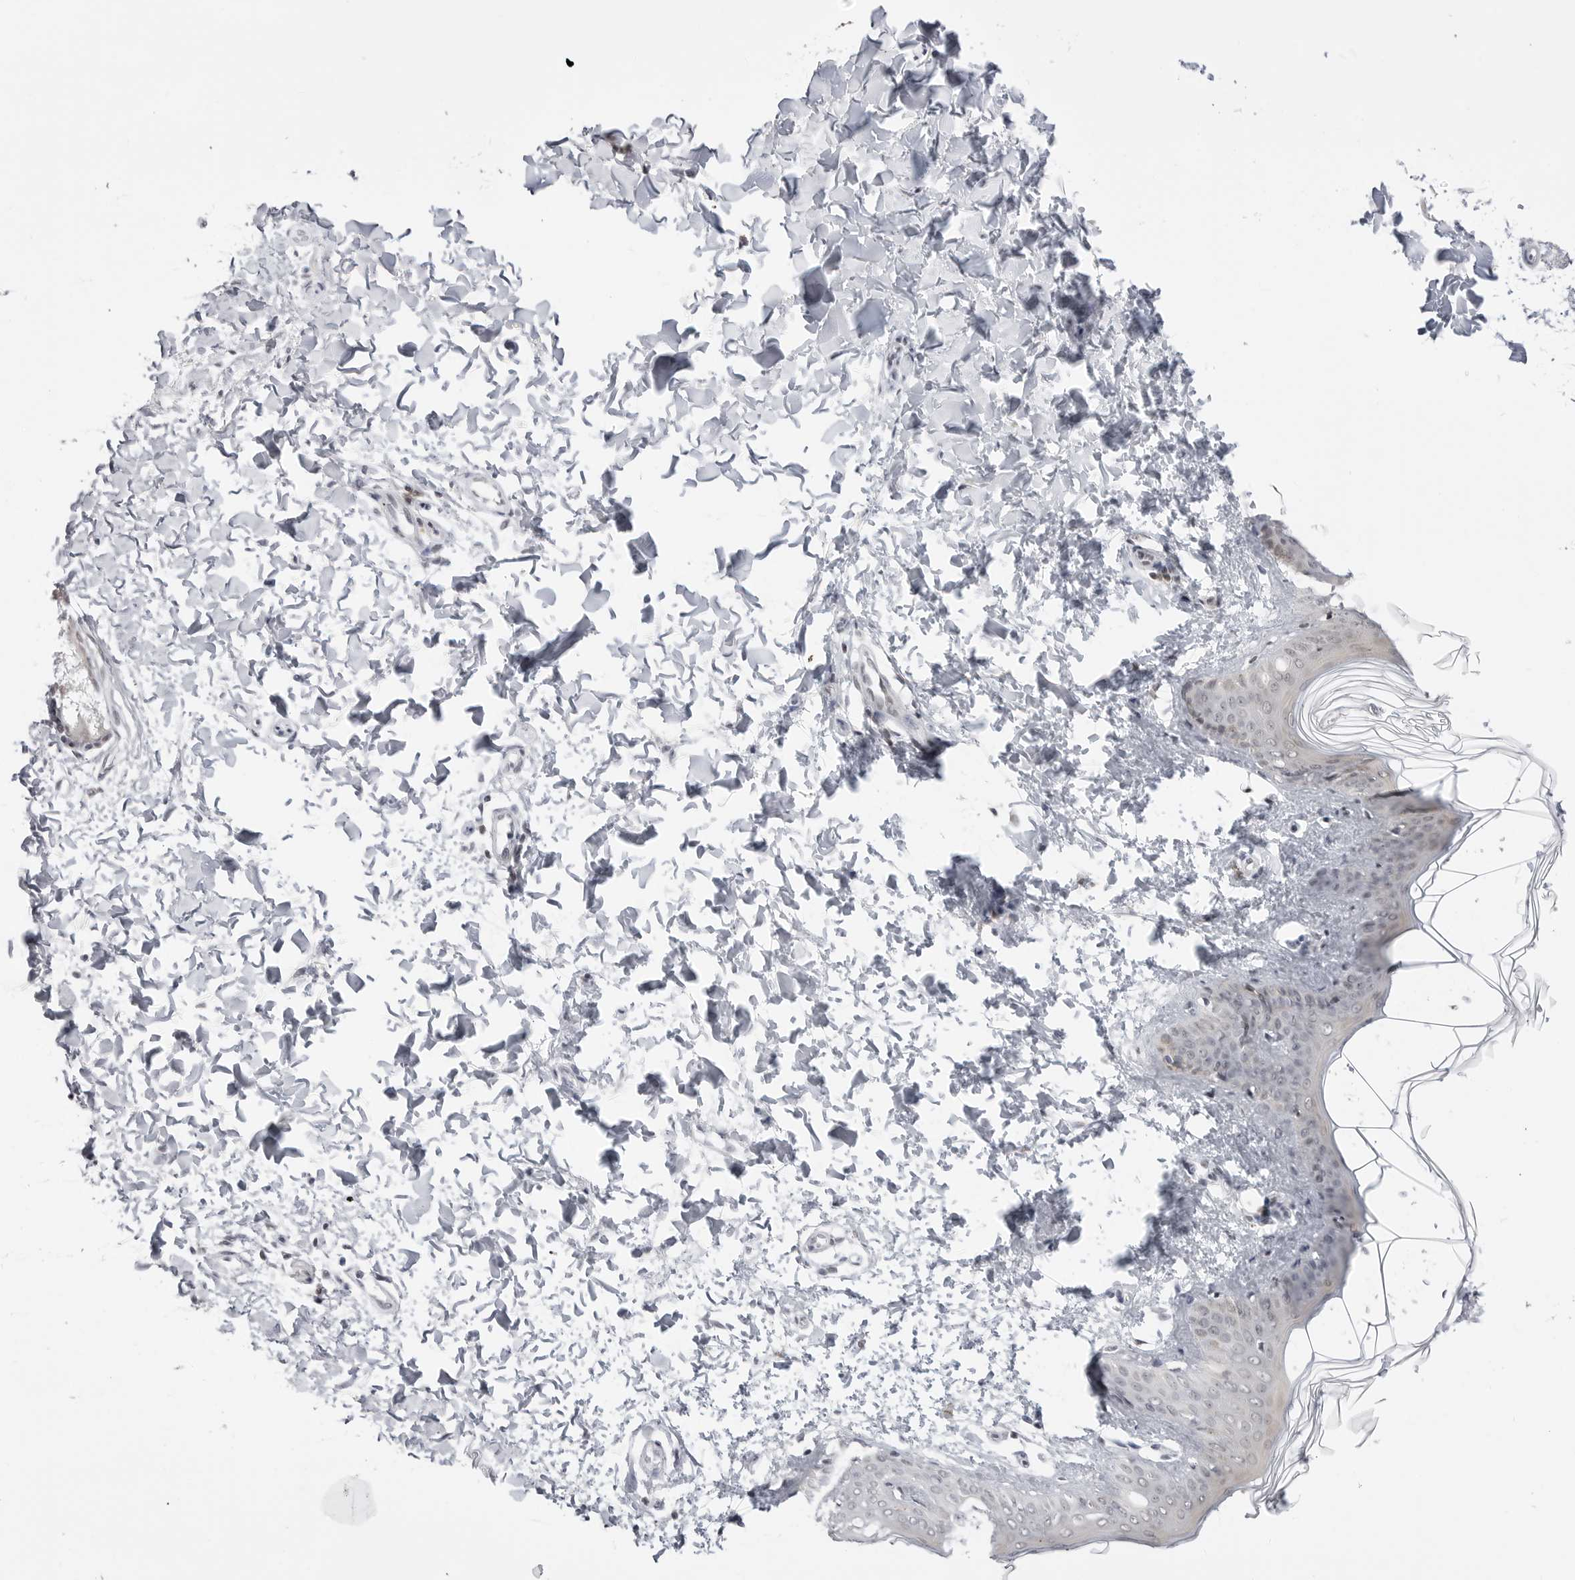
{"staining": {"intensity": "negative", "quantity": "none", "location": "none"}, "tissue": "skin", "cell_type": "Fibroblasts", "image_type": "normal", "snomed": [{"axis": "morphology", "description": "Normal tissue, NOS"}, {"axis": "topography", "description": "Skin"}], "caption": "DAB (3,3'-diaminobenzidine) immunohistochemical staining of normal skin demonstrates no significant staining in fibroblasts. (Brightfield microscopy of DAB (3,3'-diaminobenzidine) immunohistochemistry at high magnification).", "gene": "PPP2R5C", "patient": {"sex": "female", "age": 17}}